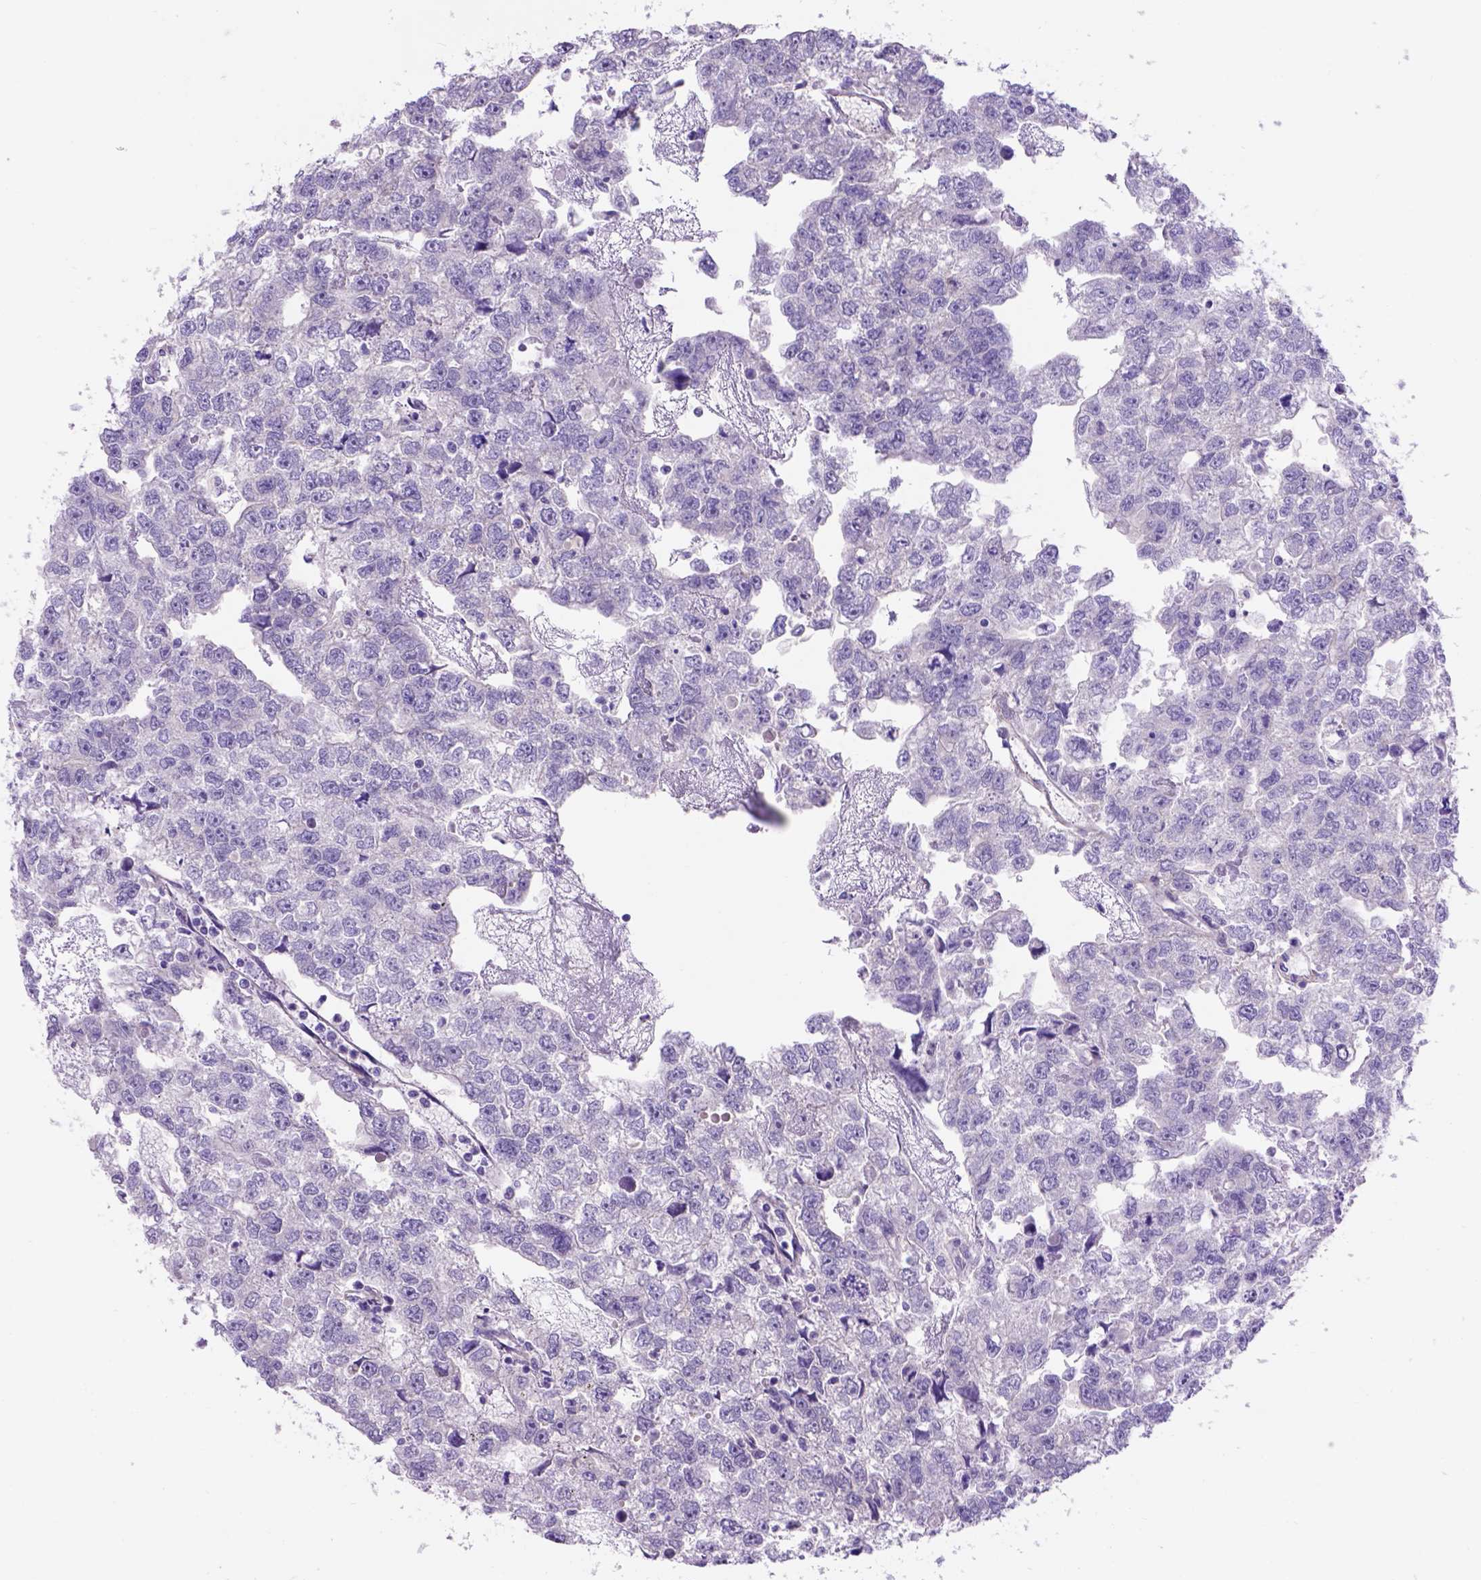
{"staining": {"intensity": "negative", "quantity": "none", "location": "none"}, "tissue": "testis cancer", "cell_type": "Tumor cells", "image_type": "cancer", "snomed": [{"axis": "morphology", "description": "Carcinoma, Embryonal, NOS"}, {"axis": "morphology", "description": "Teratoma, malignant, NOS"}, {"axis": "topography", "description": "Testis"}], "caption": "IHC of human testis cancer (embryonal carcinoma) reveals no expression in tumor cells.", "gene": "EGFR", "patient": {"sex": "male", "age": 44}}